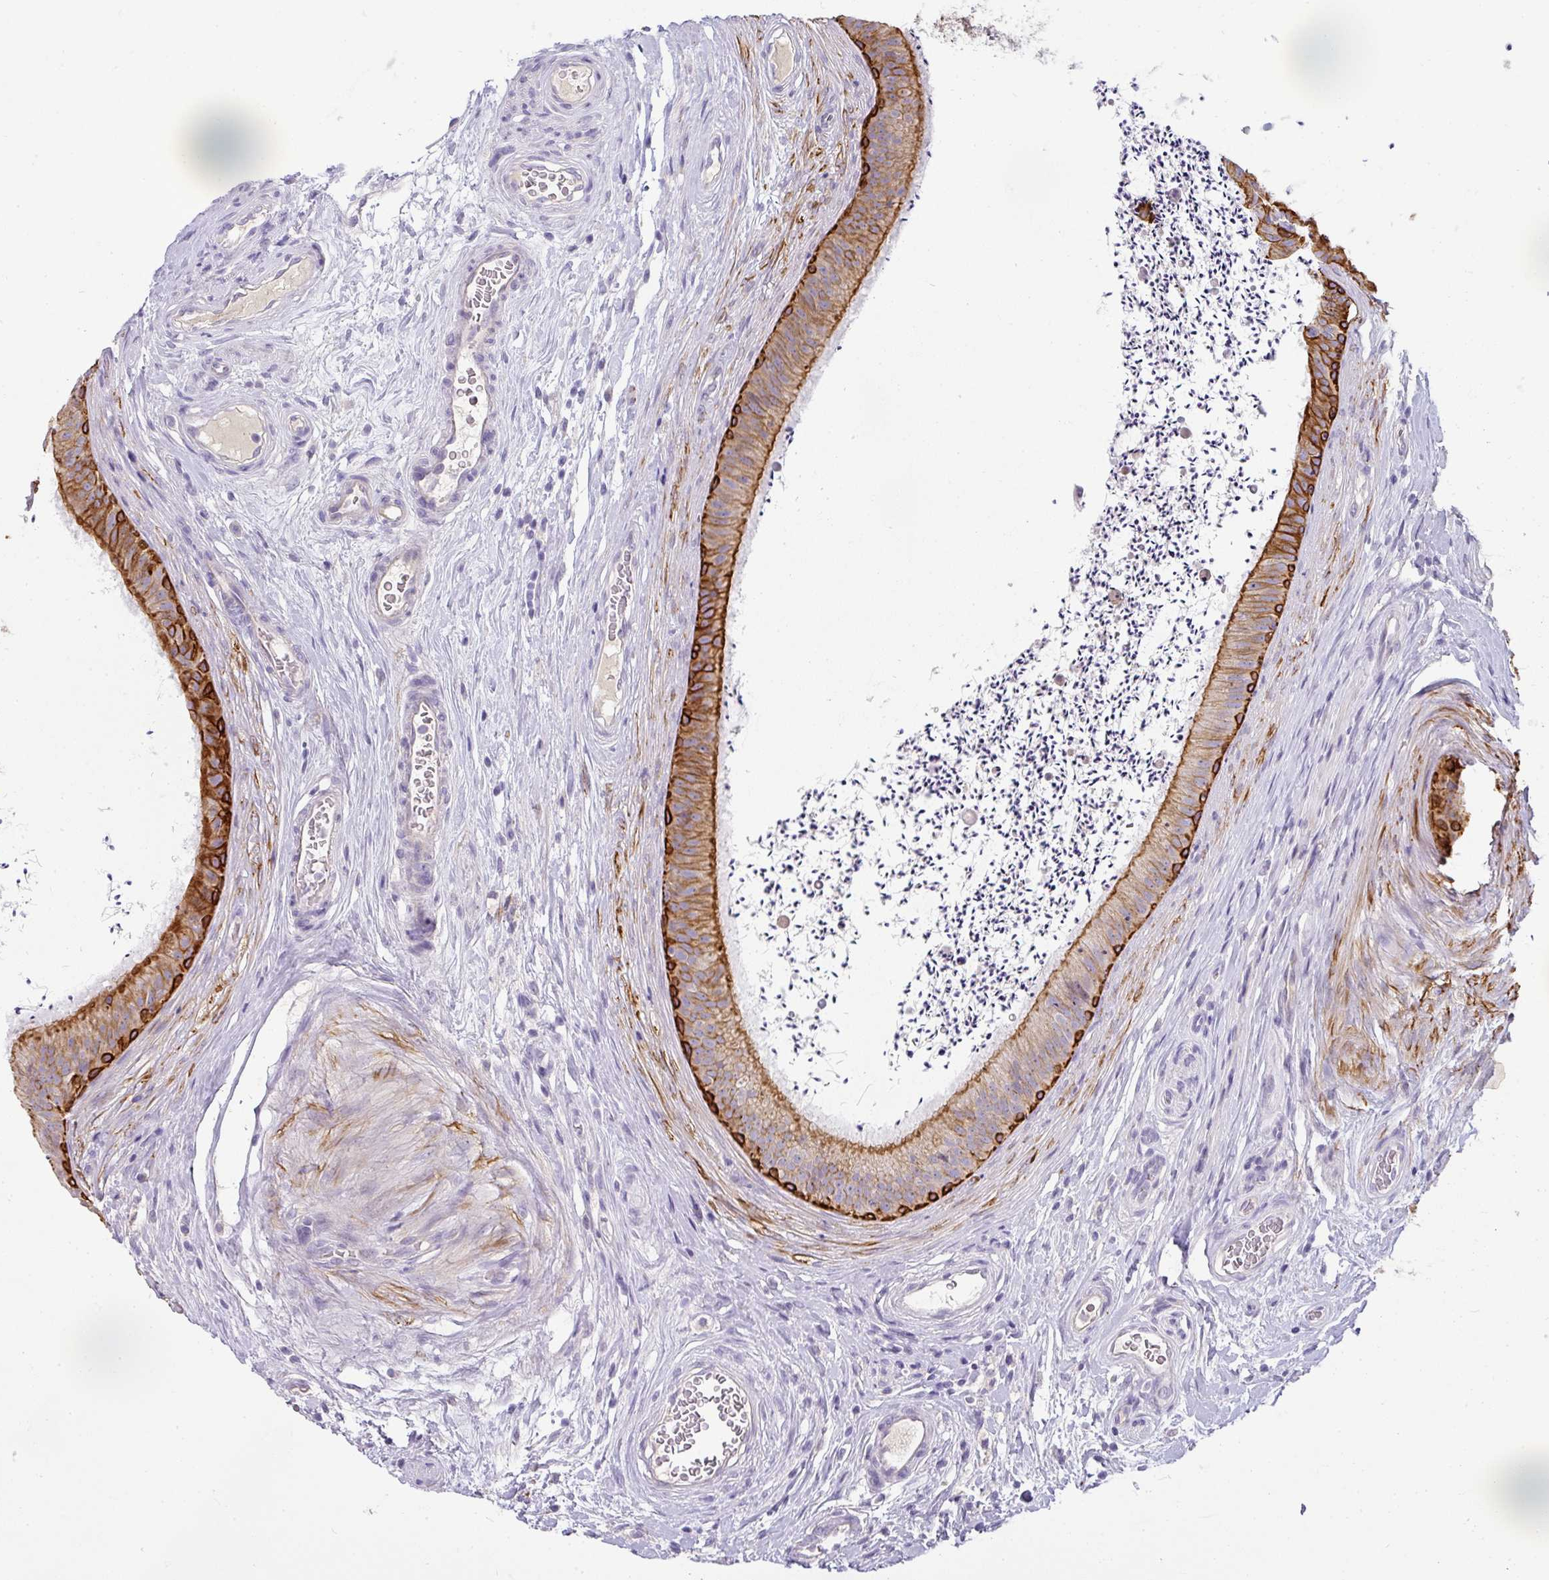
{"staining": {"intensity": "strong", "quantity": "25%-75%", "location": "cytoplasmic/membranous"}, "tissue": "epididymis", "cell_type": "Glandular cells", "image_type": "normal", "snomed": [{"axis": "morphology", "description": "Normal tissue, NOS"}, {"axis": "topography", "description": "Testis"}, {"axis": "topography", "description": "Epididymis"}], "caption": "A high amount of strong cytoplasmic/membranous staining is present in about 25%-75% of glandular cells in unremarkable epididymis. The protein of interest is stained brown, and the nuclei are stained in blue (DAB (3,3'-diaminobenzidine) IHC with brightfield microscopy, high magnification).", "gene": "ASXL3", "patient": {"sex": "male", "age": 41}}